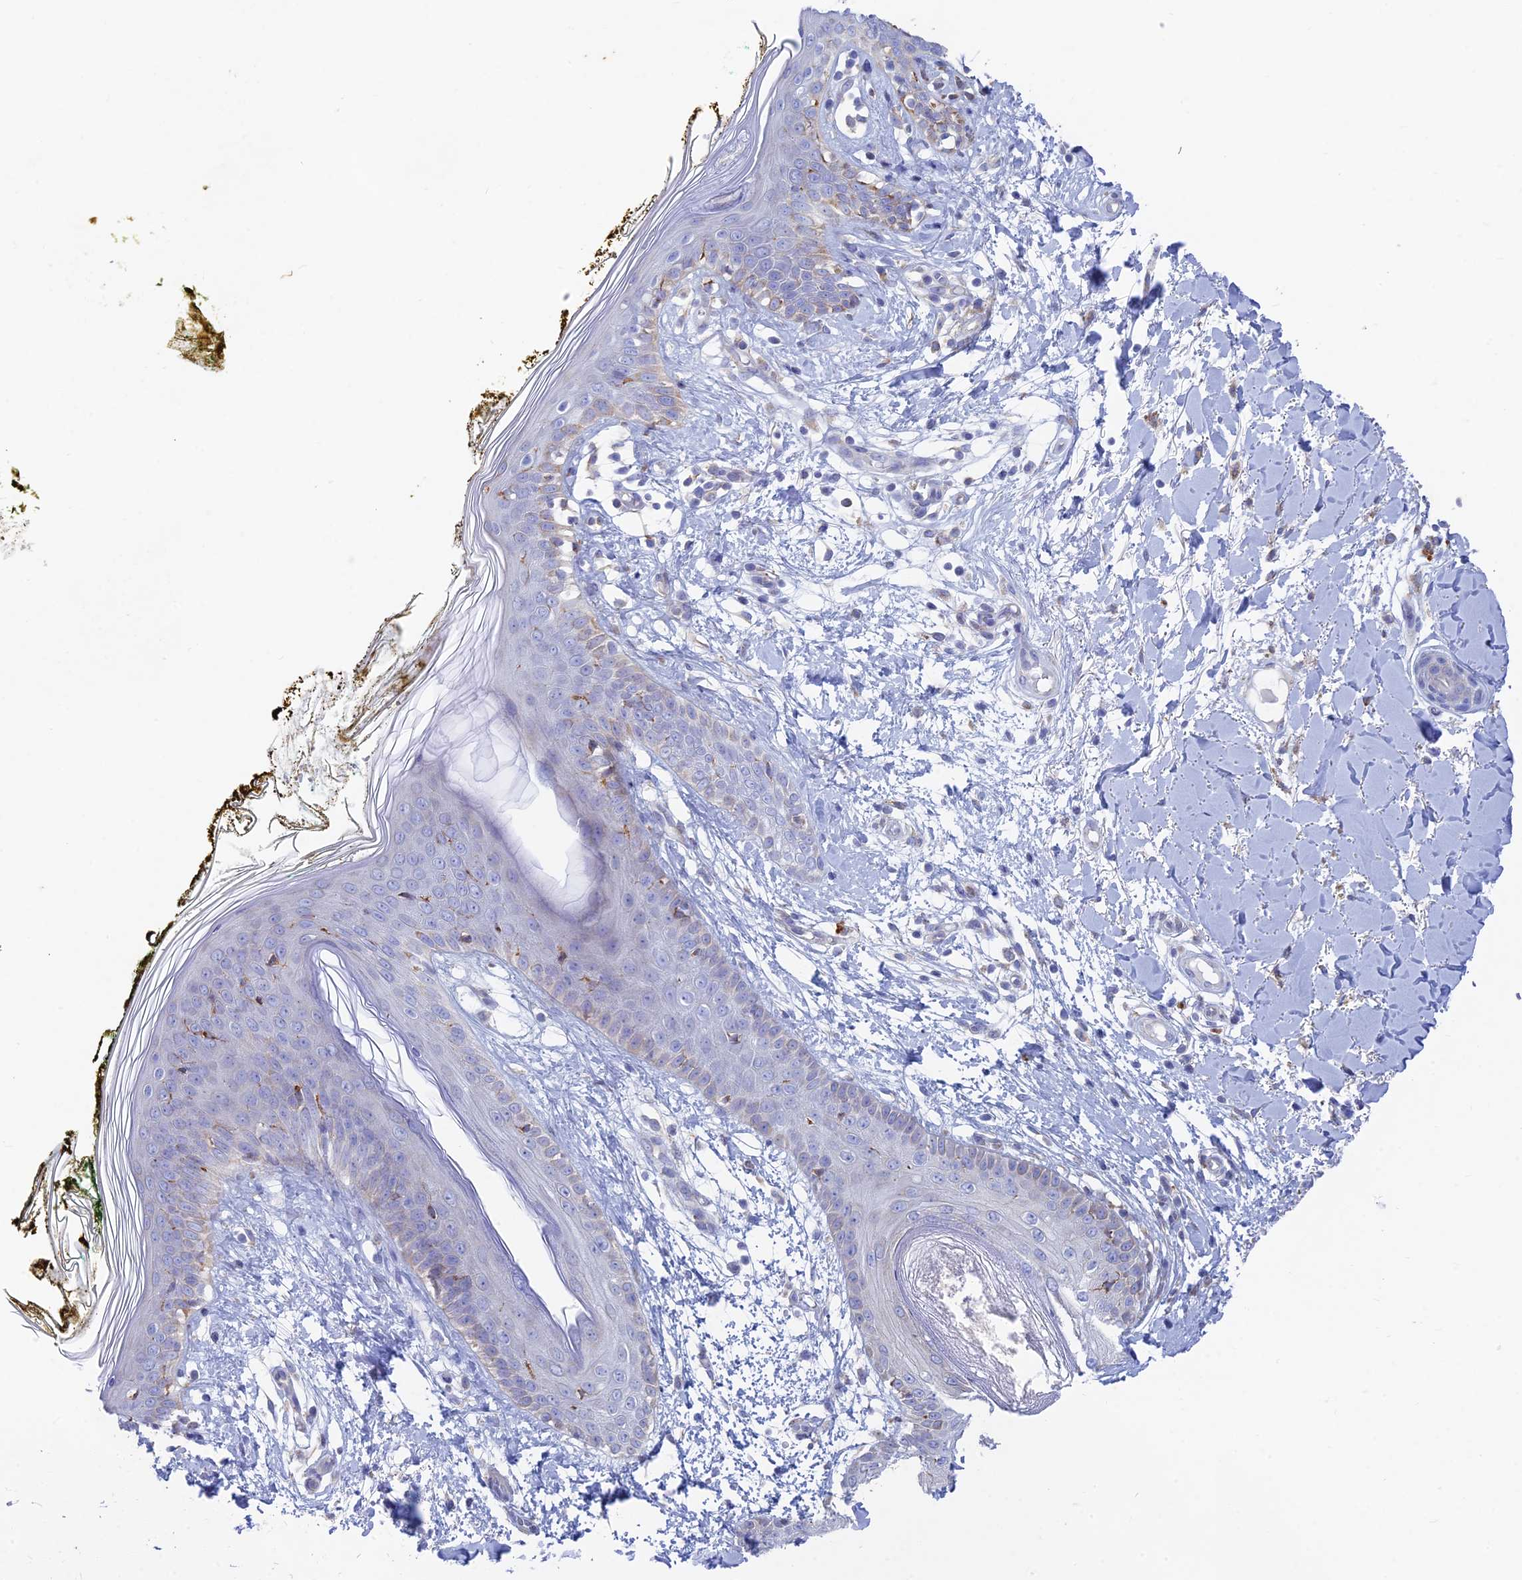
{"staining": {"intensity": "negative", "quantity": "none", "location": "none"}, "tissue": "skin", "cell_type": "Fibroblasts", "image_type": "normal", "snomed": [{"axis": "morphology", "description": "Normal tissue, NOS"}, {"axis": "topography", "description": "Skin"}], "caption": "Human skin stained for a protein using immunohistochemistry demonstrates no staining in fibroblasts.", "gene": "WDR35", "patient": {"sex": "female", "age": 34}}